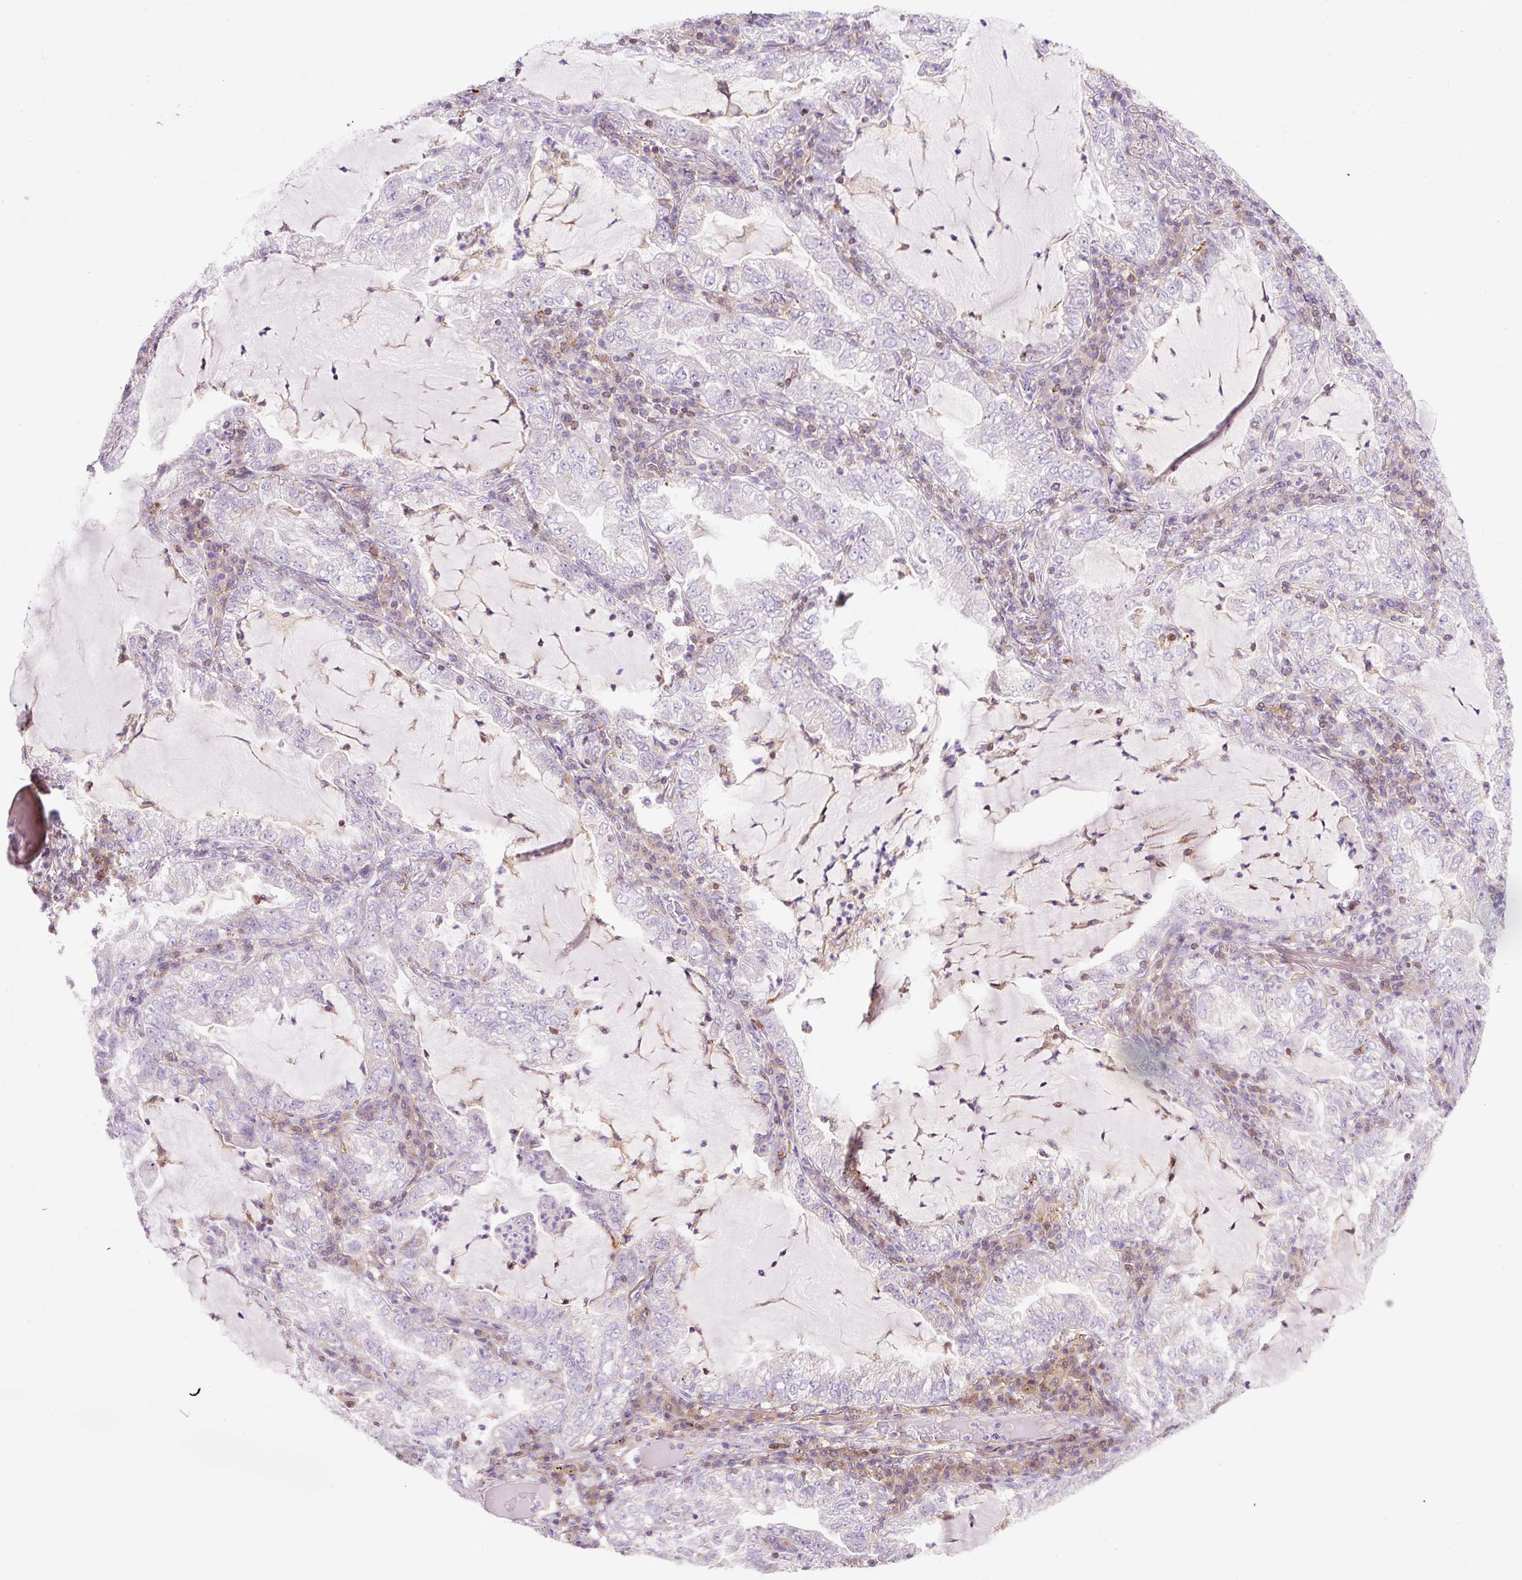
{"staining": {"intensity": "negative", "quantity": "none", "location": "none"}, "tissue": "lung cancer", "cell_type": "Tumor cells", "image_type": "cancer", "snomed": [{"axis": "morphology", "description": "Adenocarcinoma, NOS"}, {"axis": "topography", "description": "Lung"}], "caption": "High power microscopy photomicrograph of an IHC histopathology image of lung cancer (adenocarcinoma), revealing no significant staining in tumor cells.", "gene": "CD83", "patient": {"sex": "female", "age": 73}}